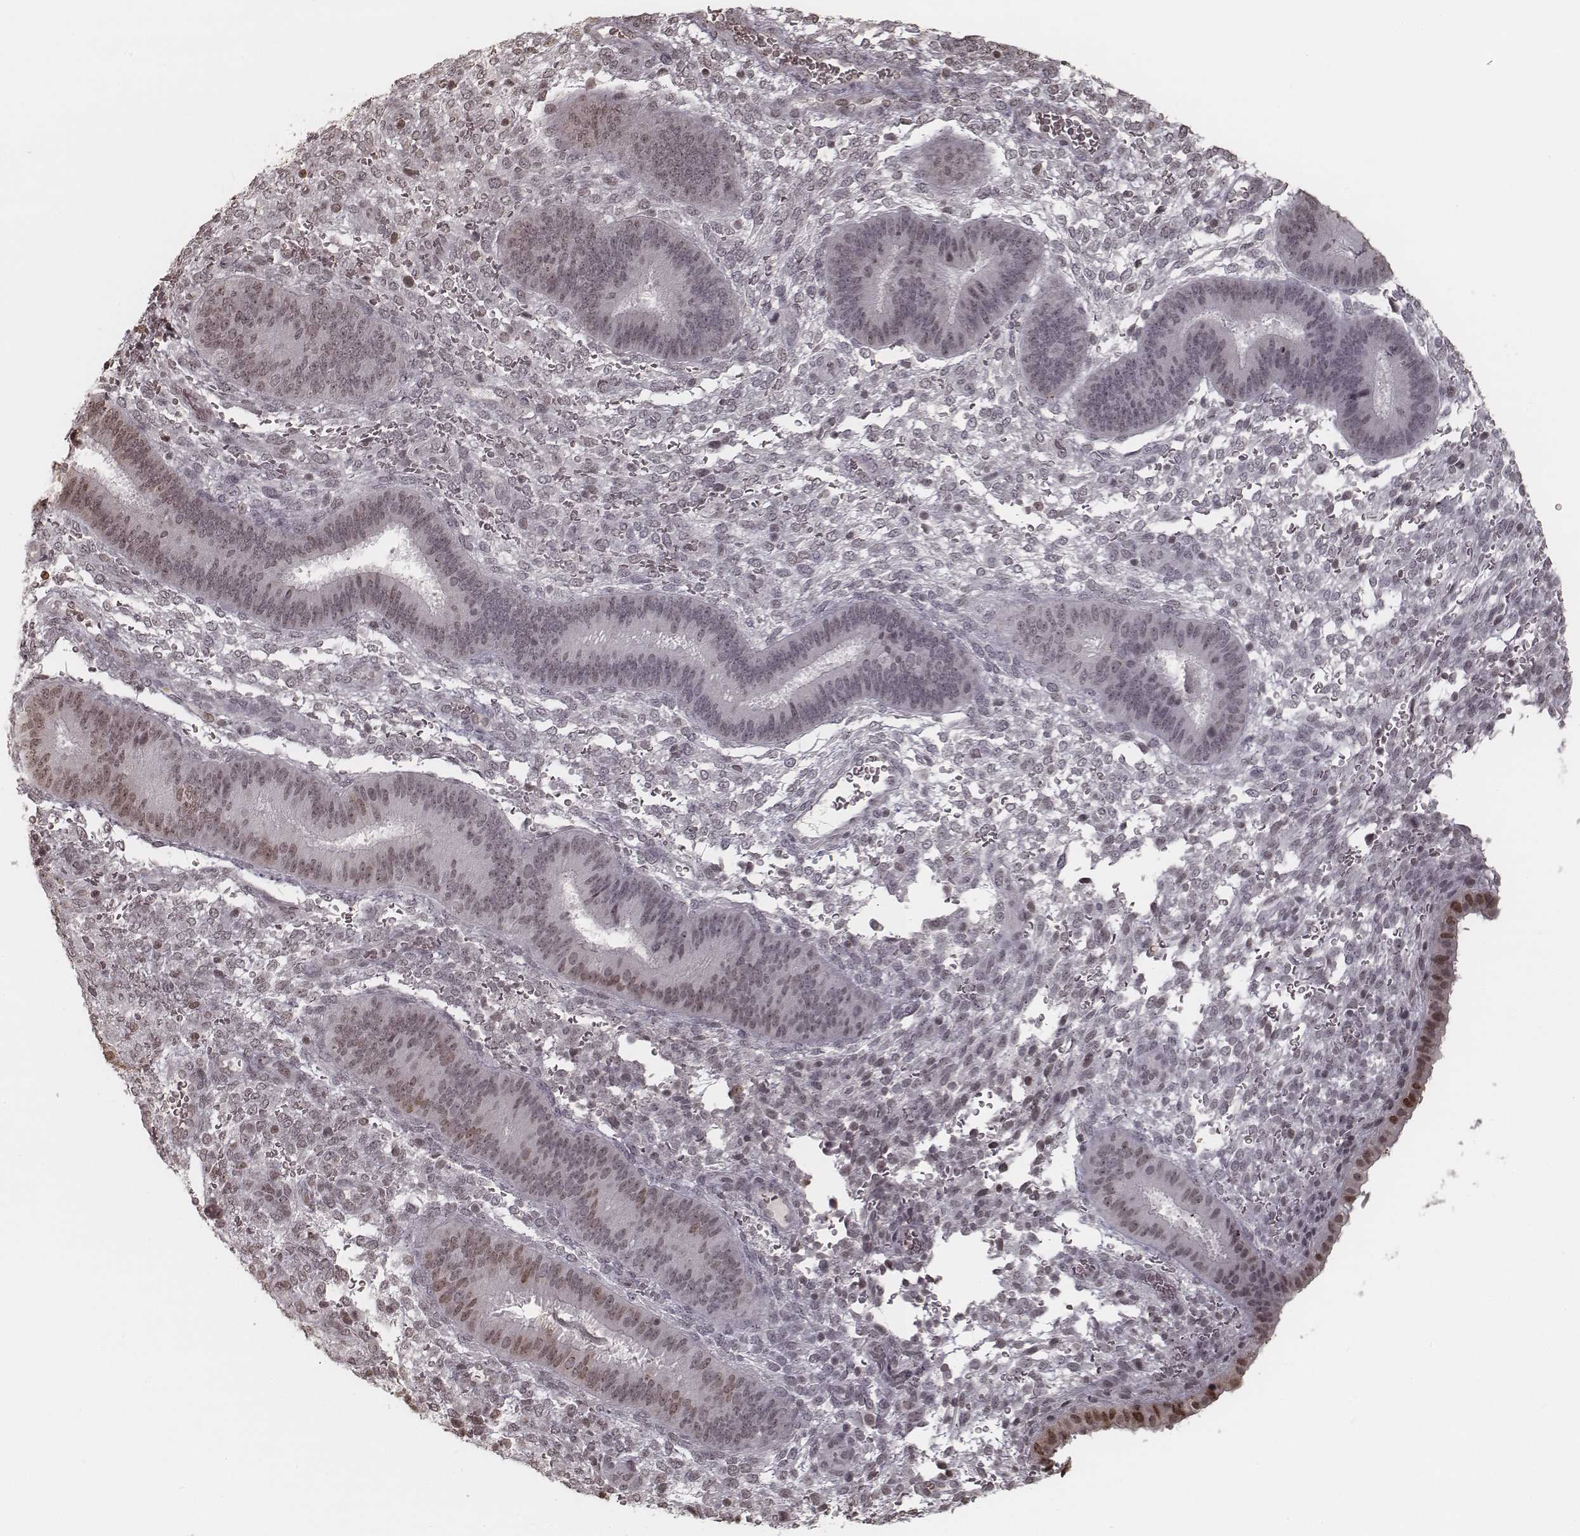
{"staining": {"intensity": "negative", "quantity": "none", "location": "none"}, "tissue": "endometrium", "cell_type": "Cells in endometrial stroma", "image_type": "normal", "snomed": [{"axis": "morphology", "description": "Normal tissue, NOS"}, {"axis": "topography", "description": "Endometrium"}], "caption": "A high-resolution image shows immunohistochemistry staining of unremarkable endometrium, which exhibits no significant expression in cells in endometrial stroma.", "gene": "HMGA2", "patient": {"sex": "female", "age": 39}}